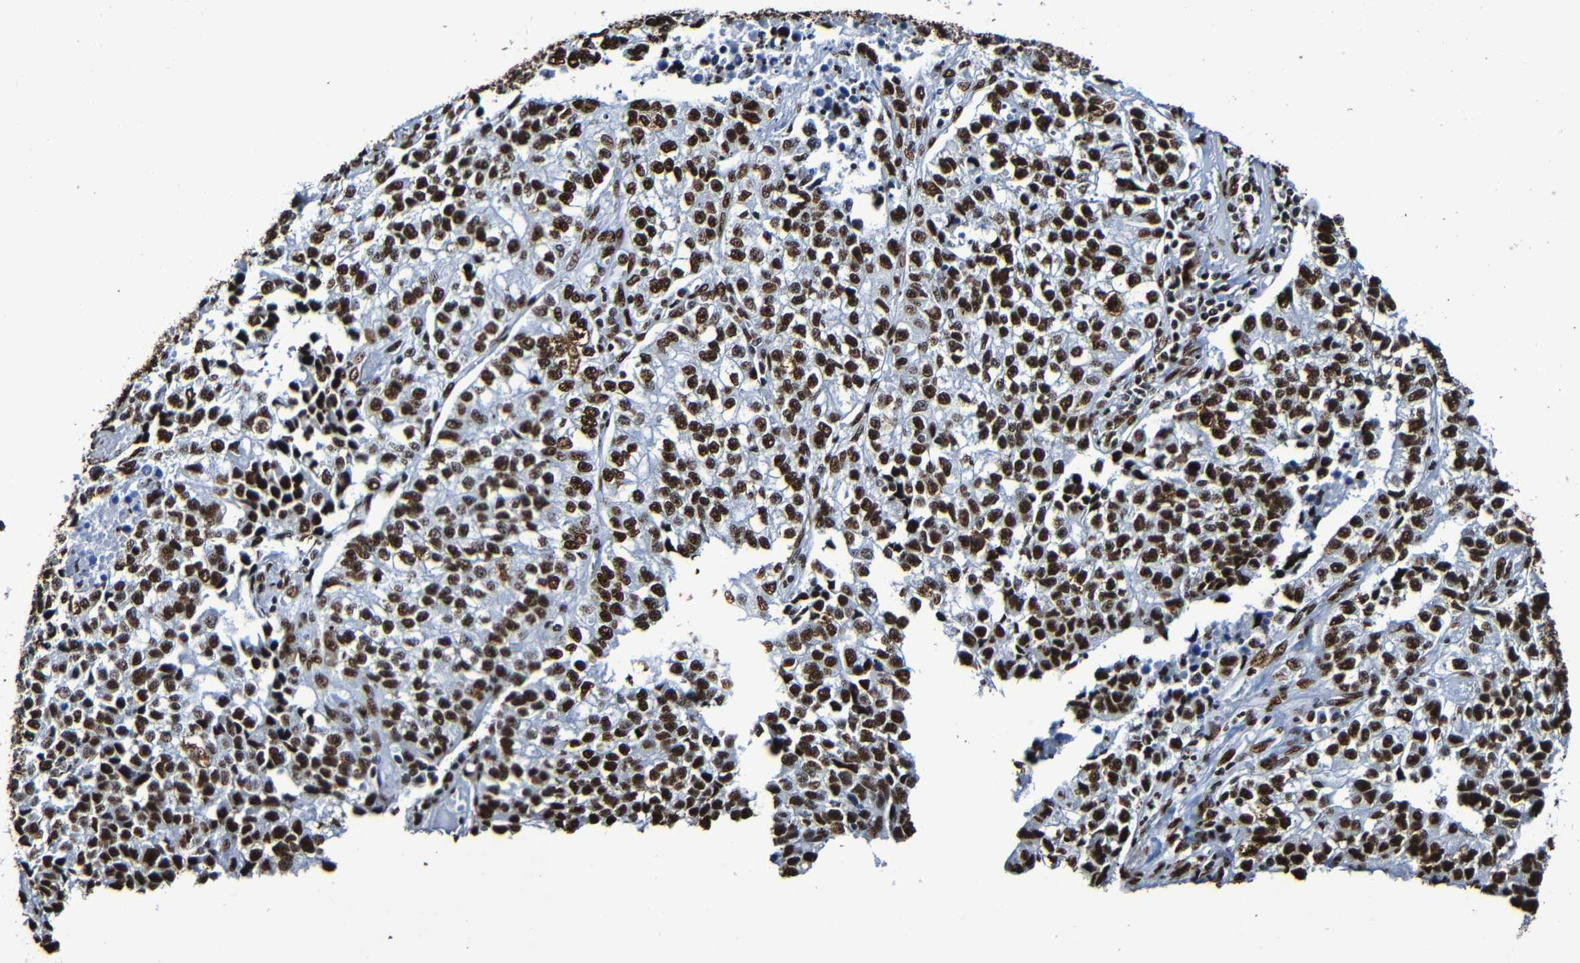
{"staining": {"intensity": "strong", "quantity": ">75%", "location": "nuclear"}, "tissue": "lung cancer", "cell_type": "Tumor cells", "image_type": "cancer", "snomed": [{"axis": "morphology", "description": "Adenocarcinoma, NOS"}, {"axis": "topography", "description": "Lung"}], "caption": "Human lung cancer stained for a protein (brown) demonstrates strong nuclear positive staining in about >75% of tumor cells.", "gene": "SRSF3", "patient": {"sex": "male", "age": 49}}